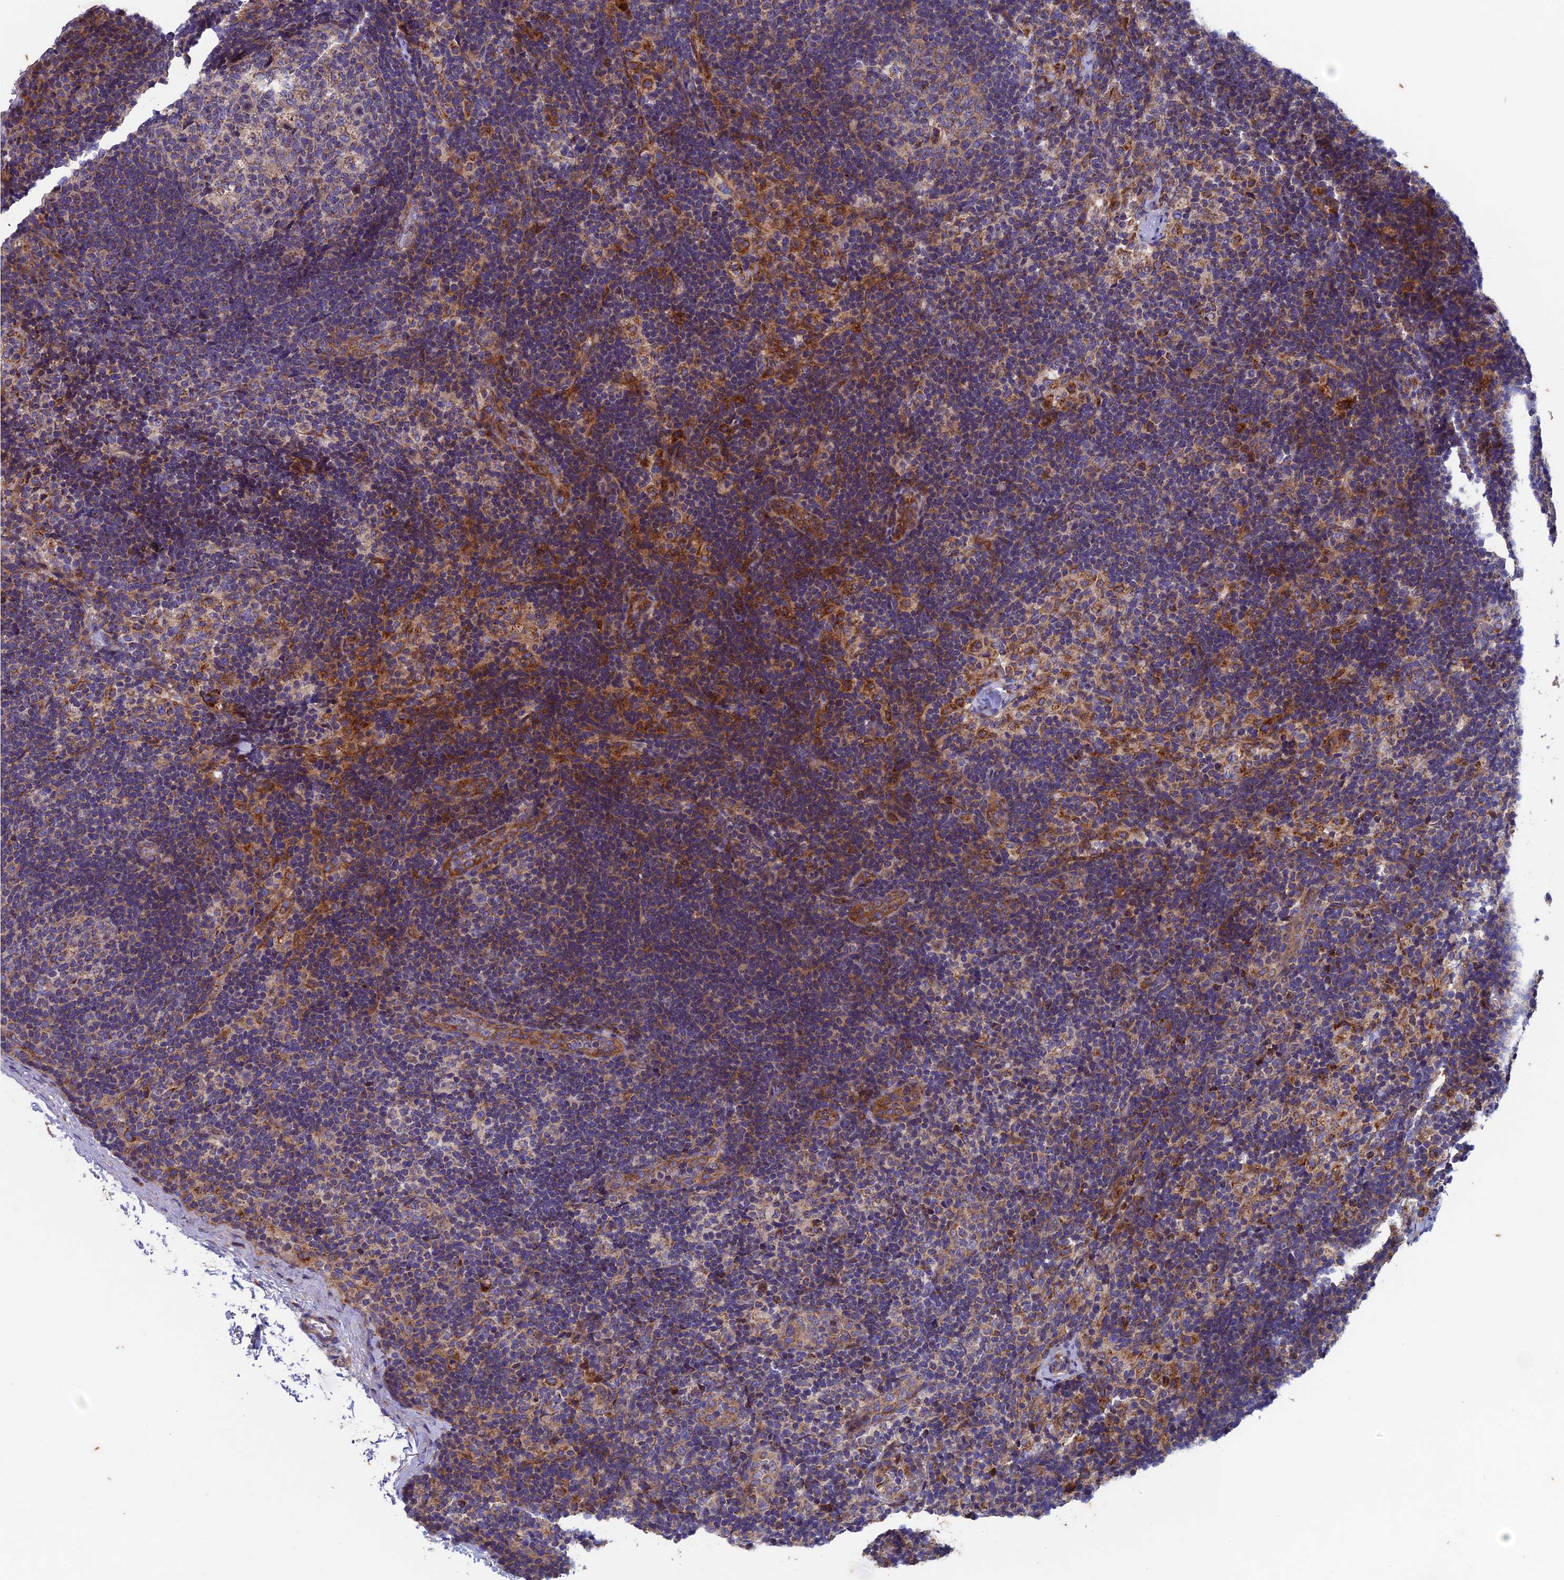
{"staining": {"intensity": "moderate", "quantity": "<25%", "location": "cytoplasmic/membranous"}, "tissue": "lymph node", "cell_type": "Germinal center cells", "image_type": "normal", "snomed": [{"axis": "morphology", "description": "Normal tissue, NOS"}, {"axis": "topography", "description": "Lymph node"}], "caption": "Protein analysis of unremarkable lymph node exhibits moderate cytoplasmic/membranous staining in about <25% of germinal center cells.", "gene": "AP4S1", "patient": {"sex": "female", "age": 22}}